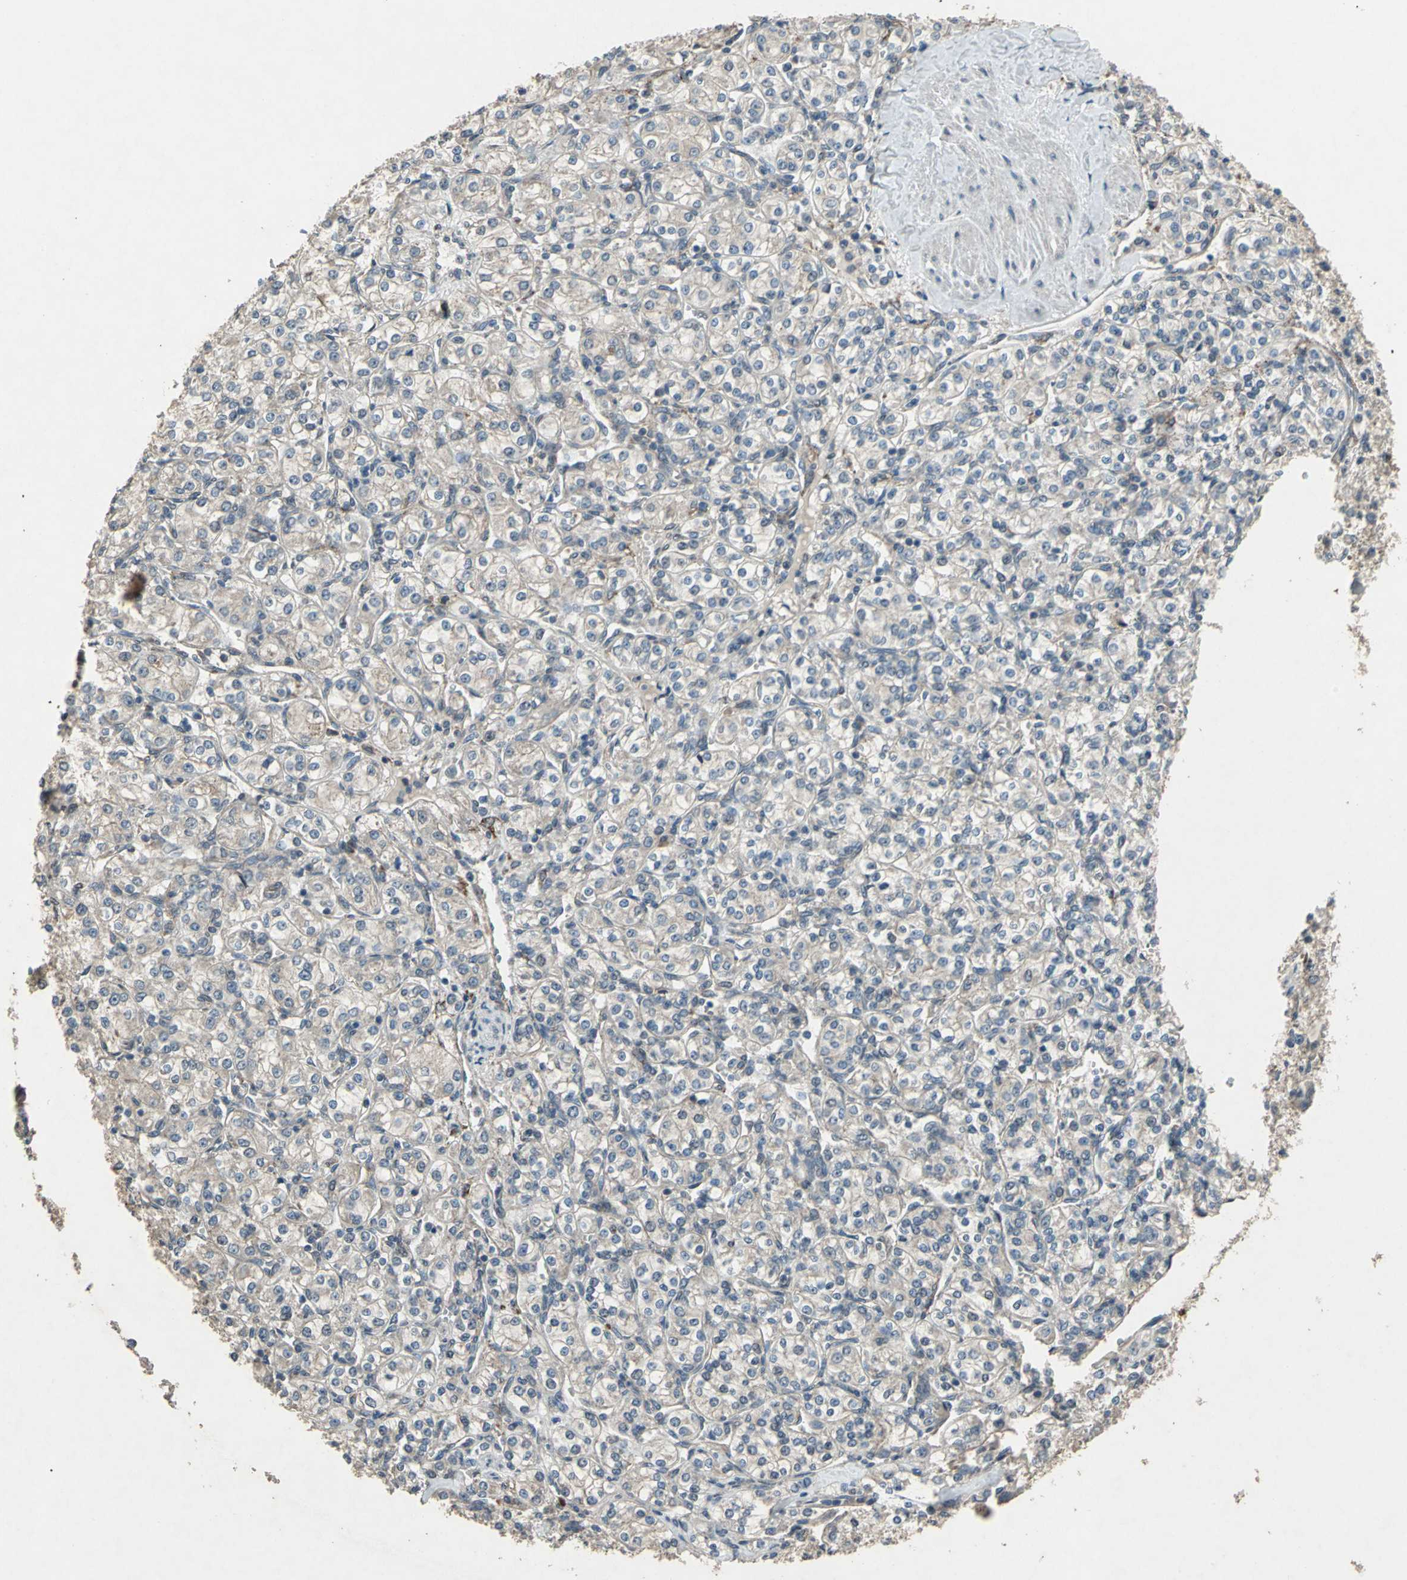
{"staining": {"intensity": "weak", "quantity": "<25%", "location": "cytoplasmic/membranous"}, "tissue": "renal cancer", "cell_type": "Tumor cells", "image_type": "cancer", "snomed": [{"axis": "morphology", "description": "Adenocarcinoma, NOS"}, {"axis": "topography", "description": "Kidney"}], "caption": "Tumor cells show no significant protein expression in renal cancer. Brightfield microscopy of immunohistochemistry stained with DAB (brown) and hematoxylin (blue), captured at high magnification.", "gene": "SEPTIN4", "patient": {"sex": "male", "age": 77}}